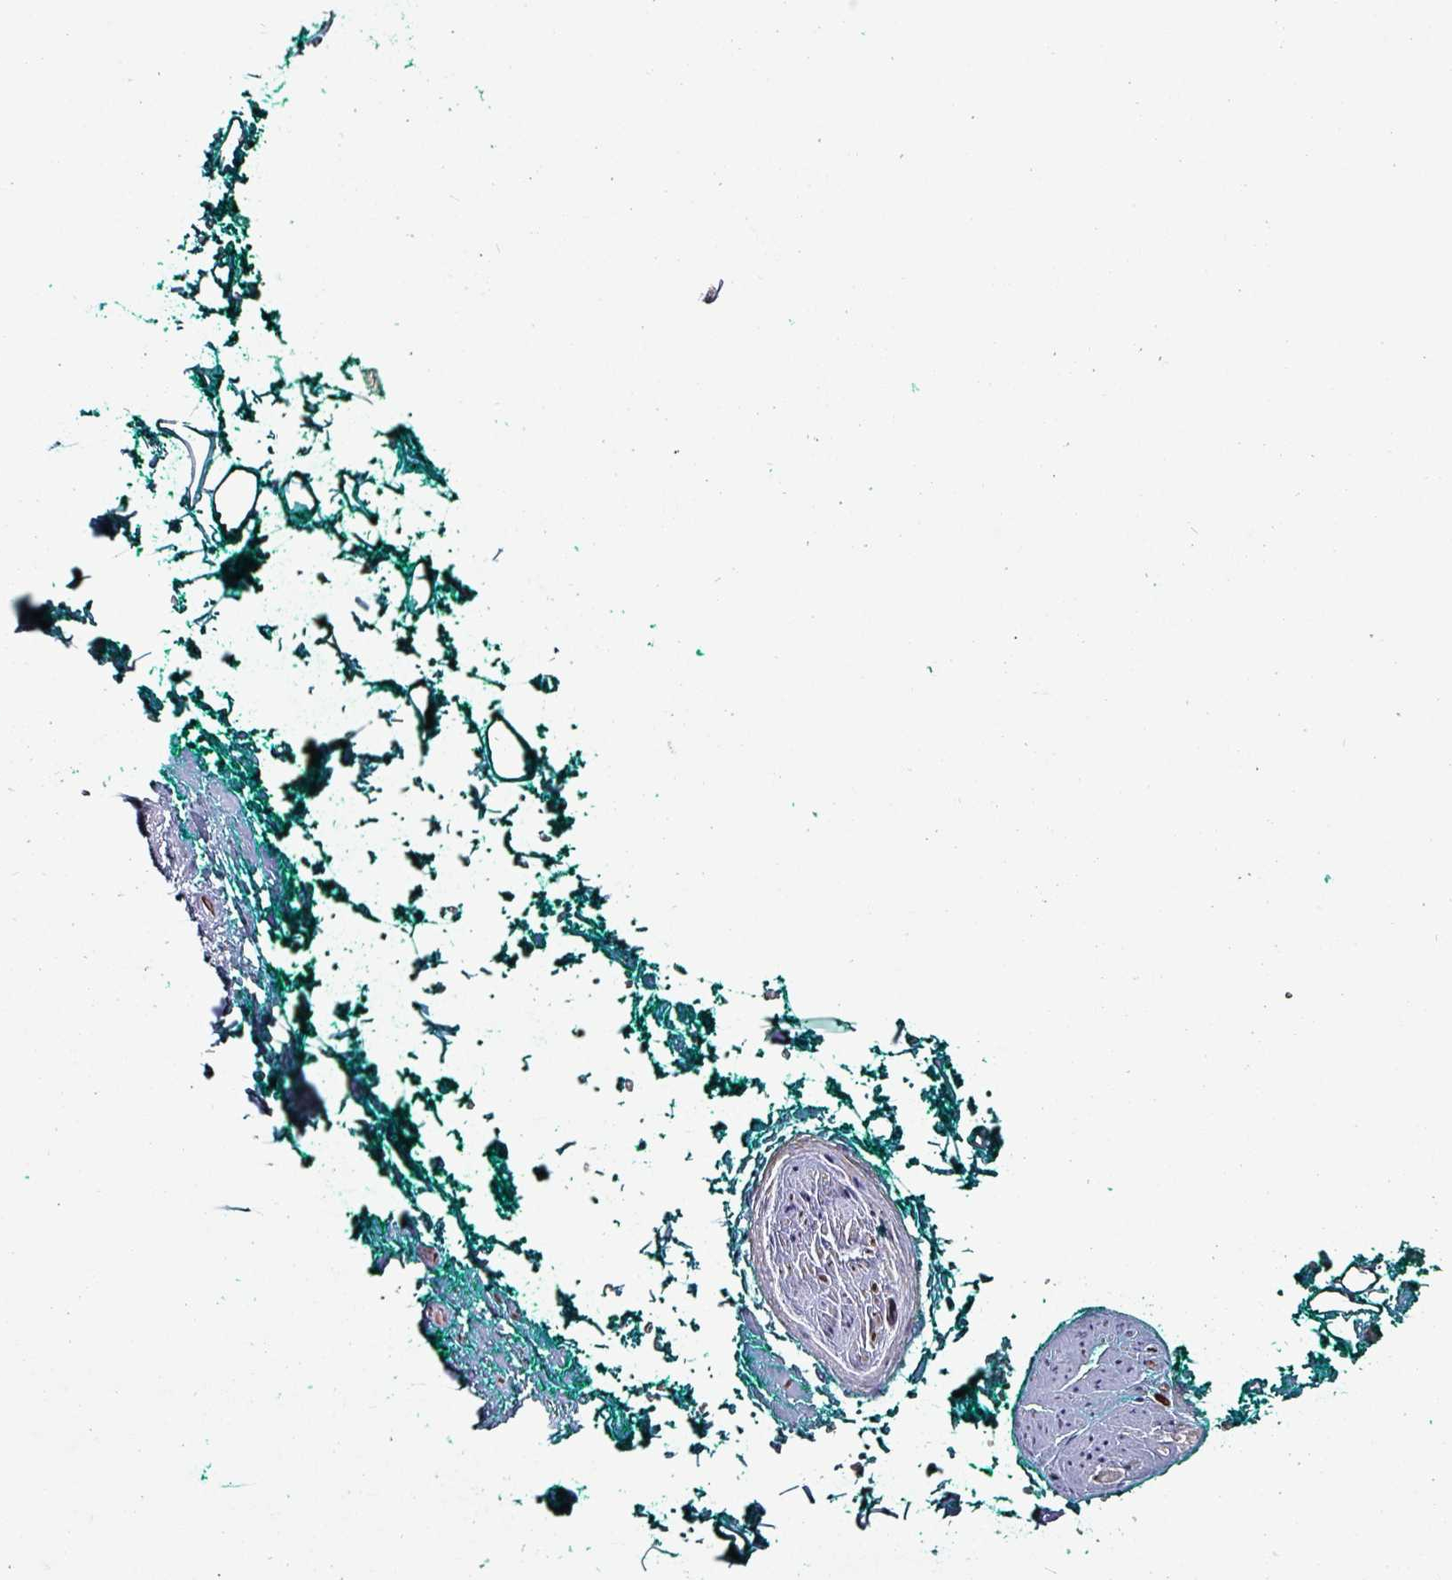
{"staining": {"intensity": "negative", "quantity": "none", "location": "none"}, "tissue": "adipose tissue", "cell_type": "Adipocytes", "image_type": "normal", "snomed": [{"axis": "morphology", "description": "Normal tissue, NOS"}, {"axis": "morphology", "description": "Adenocarcinoma, High grade"}, {"axis": "topography", "description": "Prostate"}, {"axis": "topography", "description": "Peripheral nerve tissue"}], "caption": "Immunohistochemistry (IHC) of benign adipose tissue reveals no expression in adipocytes. Nuclei are stained in blue.", "gene": "ANO10", "patient": {"sex": "male", "age": 68}}